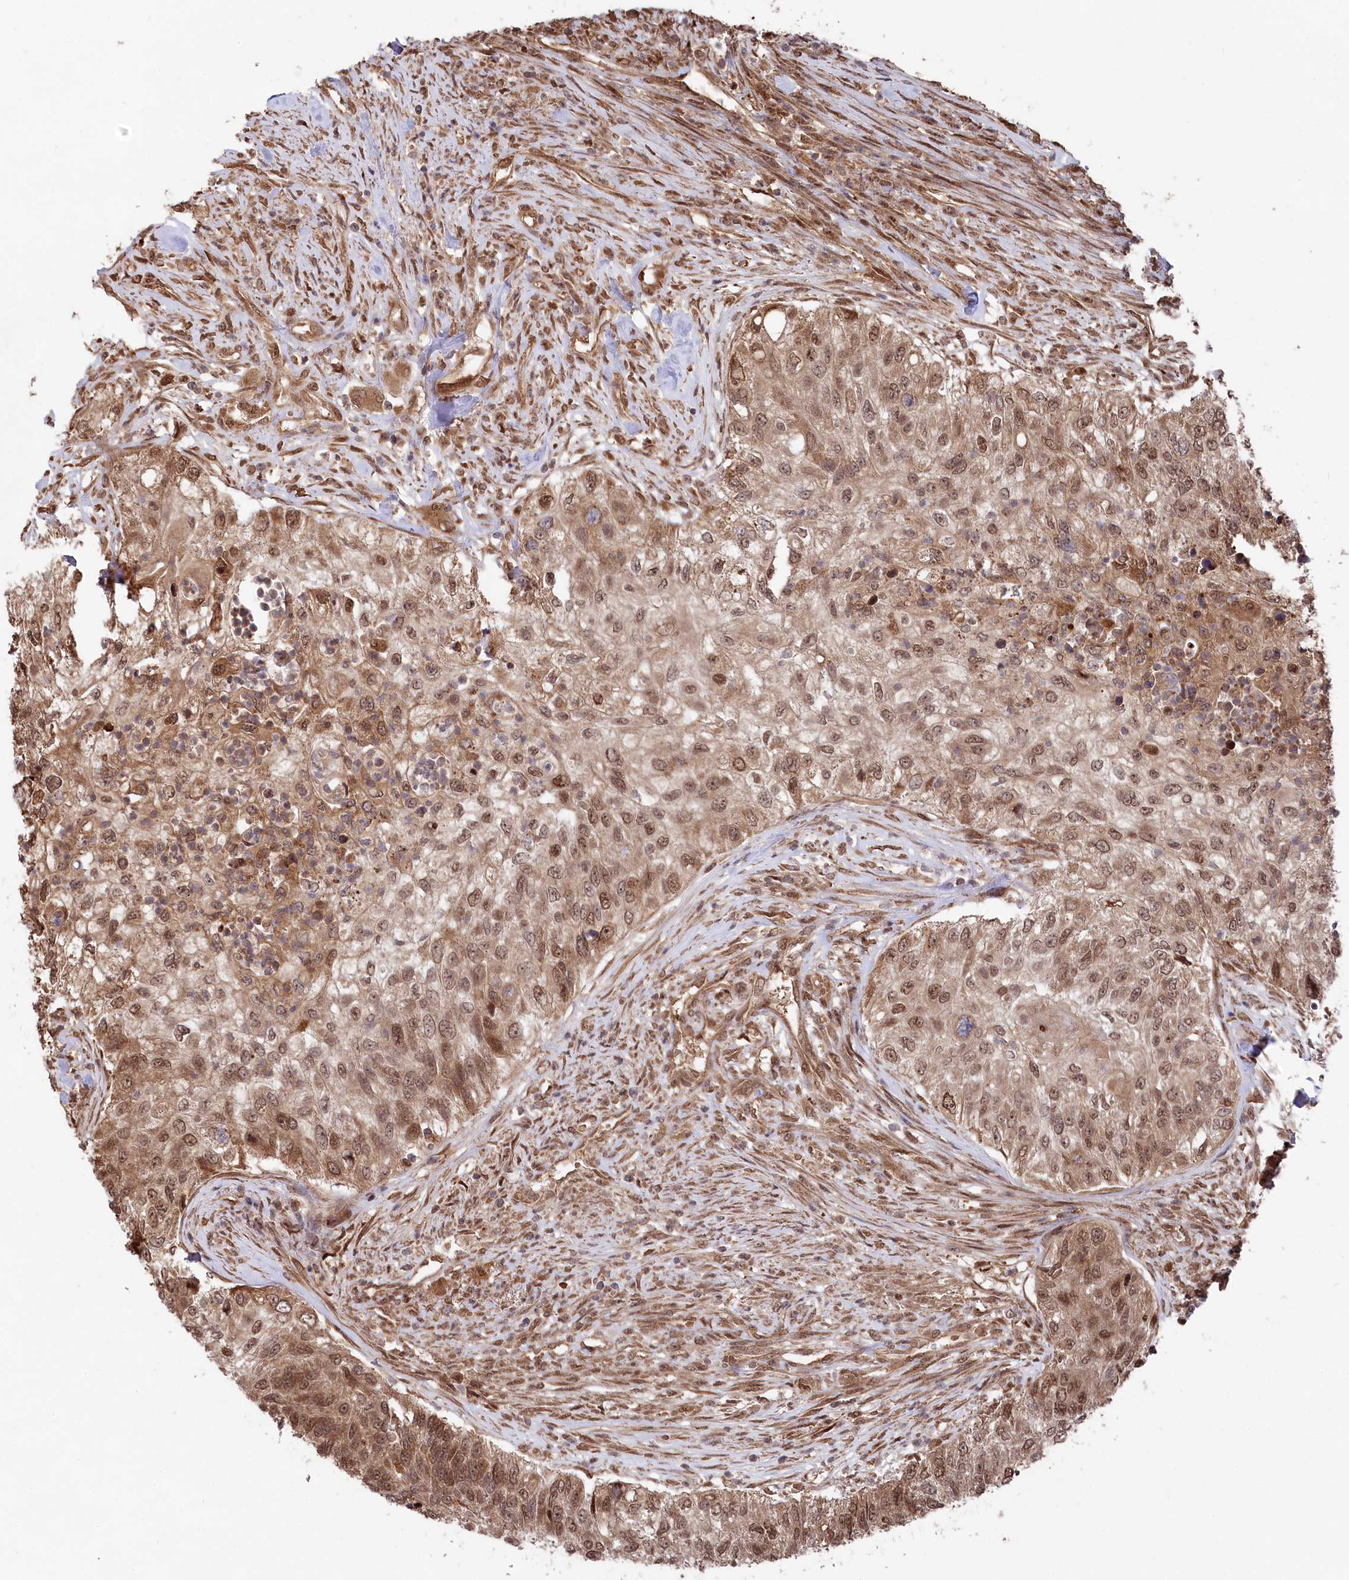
{"staining": {"intensity": "moderate", "quantity": ">75%", "location": "cytoplasmic/membranous,nuclear"}, "tissue": "urothelial cancer", "cell_type": "Tumor cells", "image_type": "cancer", "snomed": [{"axis": "morphology", "description": "Urothelial carcinoma, High grade"}, {"axis": "topography", "description": "Urinary bladder"}], "caption": "Brown immunohistochemical staining in high-grade urothelial carcinoma displays moderate cytoplasmic/membranous and nuclear staining in approximately >75% of tumor cells.", "gene": "PSMA1", "patient": {"sex": "female", "age": 60}}